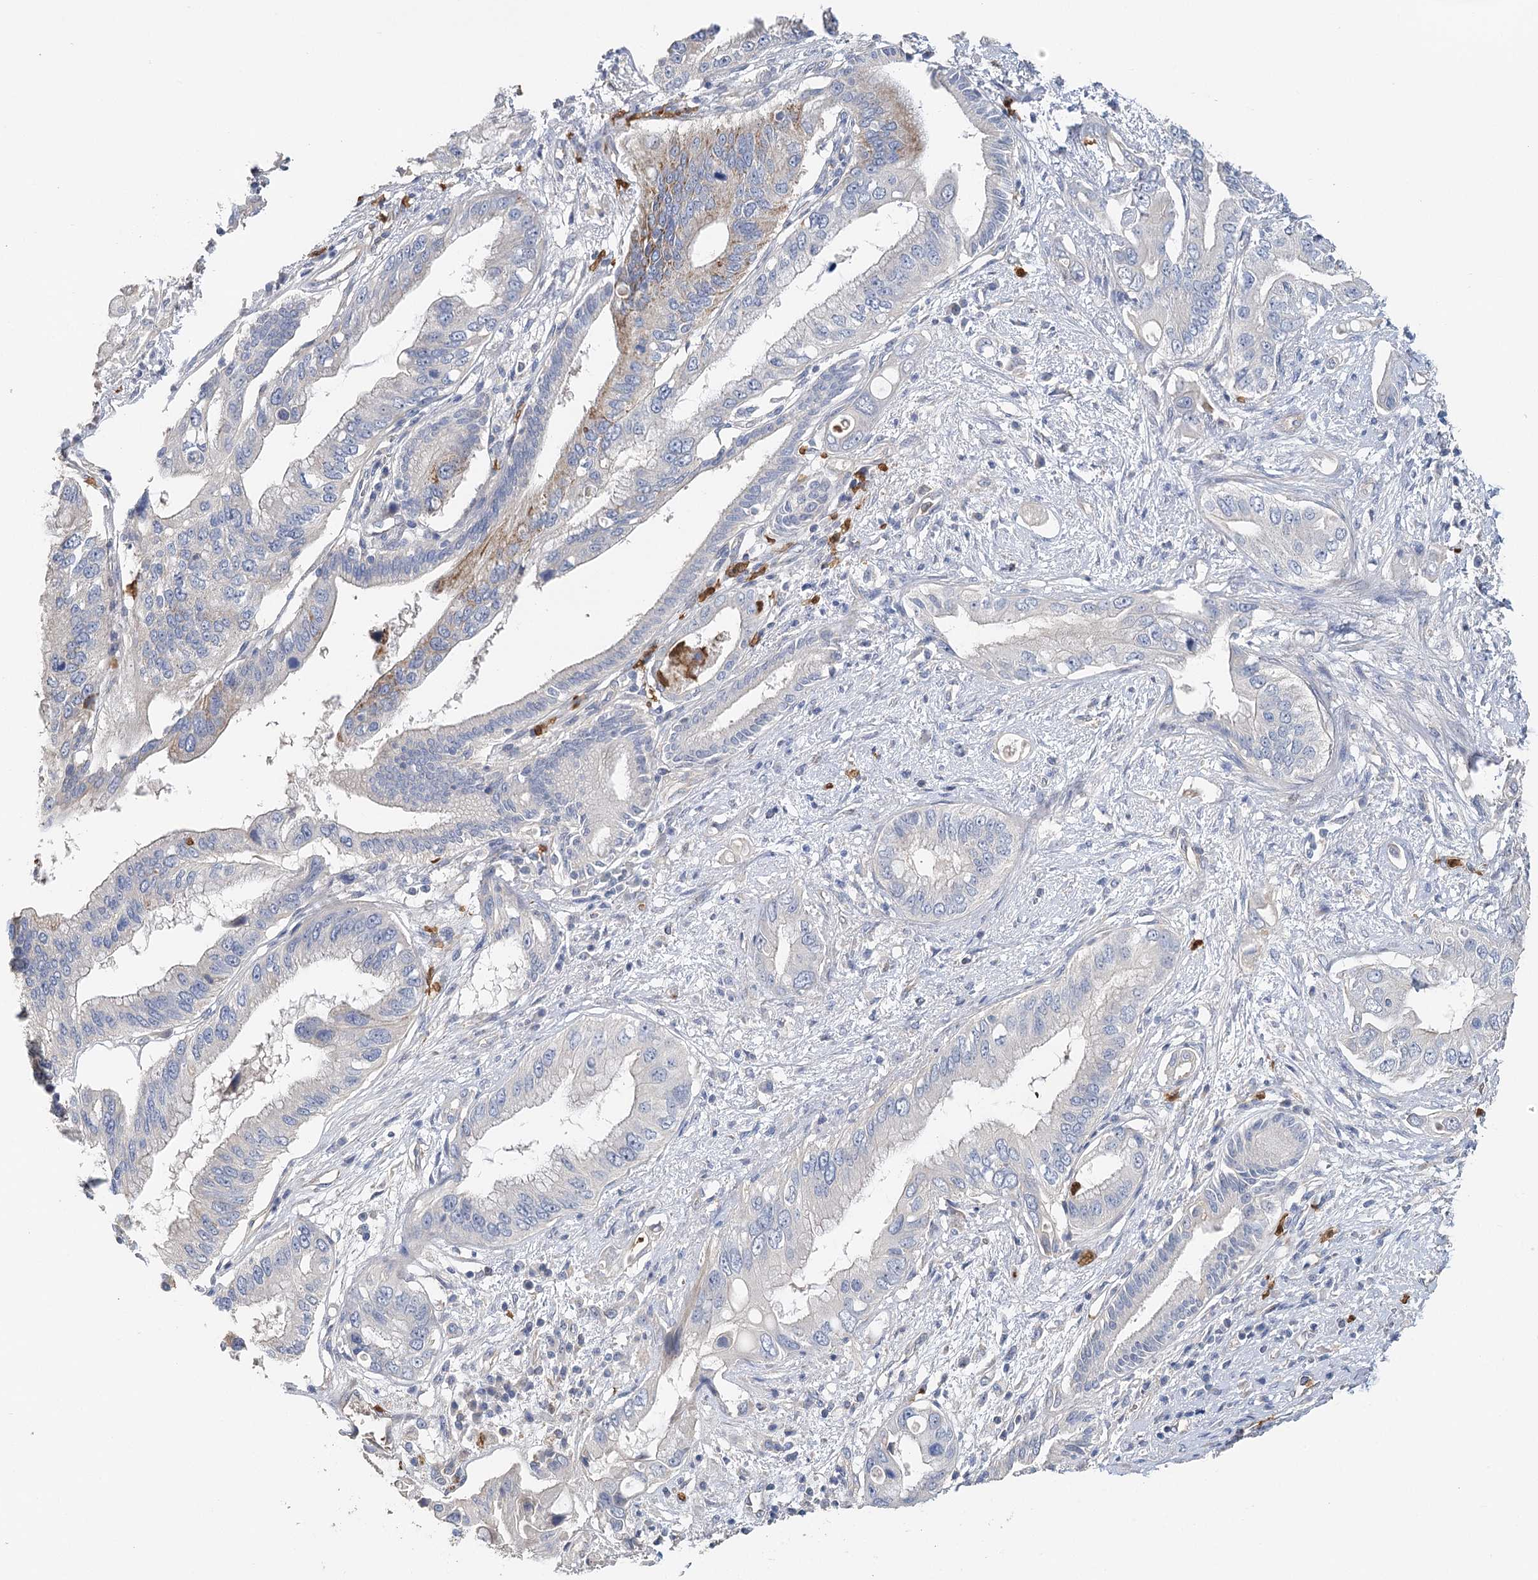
{"staining": {"intensity": "weak", "quantity": "<25%", "location": "cytoplasmic/membranous"}, "tissue": "pancreatic cancer", "cell_type": "Tumor cells", "image_type": "cancer", "snomed": [{"axis": "morphology", "description": "Inflammation, NOS"}, {"axis": "morphology", "description": "Adenocarcinoma, NOS"}, {"axis": "topography", "description": "Pancreas"}], "caption": "A photomicrograph of pancreatic adenocarcinoma stained for a protein displays no brown staining in tumor cells. The staining is performed using DAB brown chromogen with nuclei counter-stained in using hematoxylin.", "gene": "EPB41L5", "patient": {"sex": "female", "age": 56}}